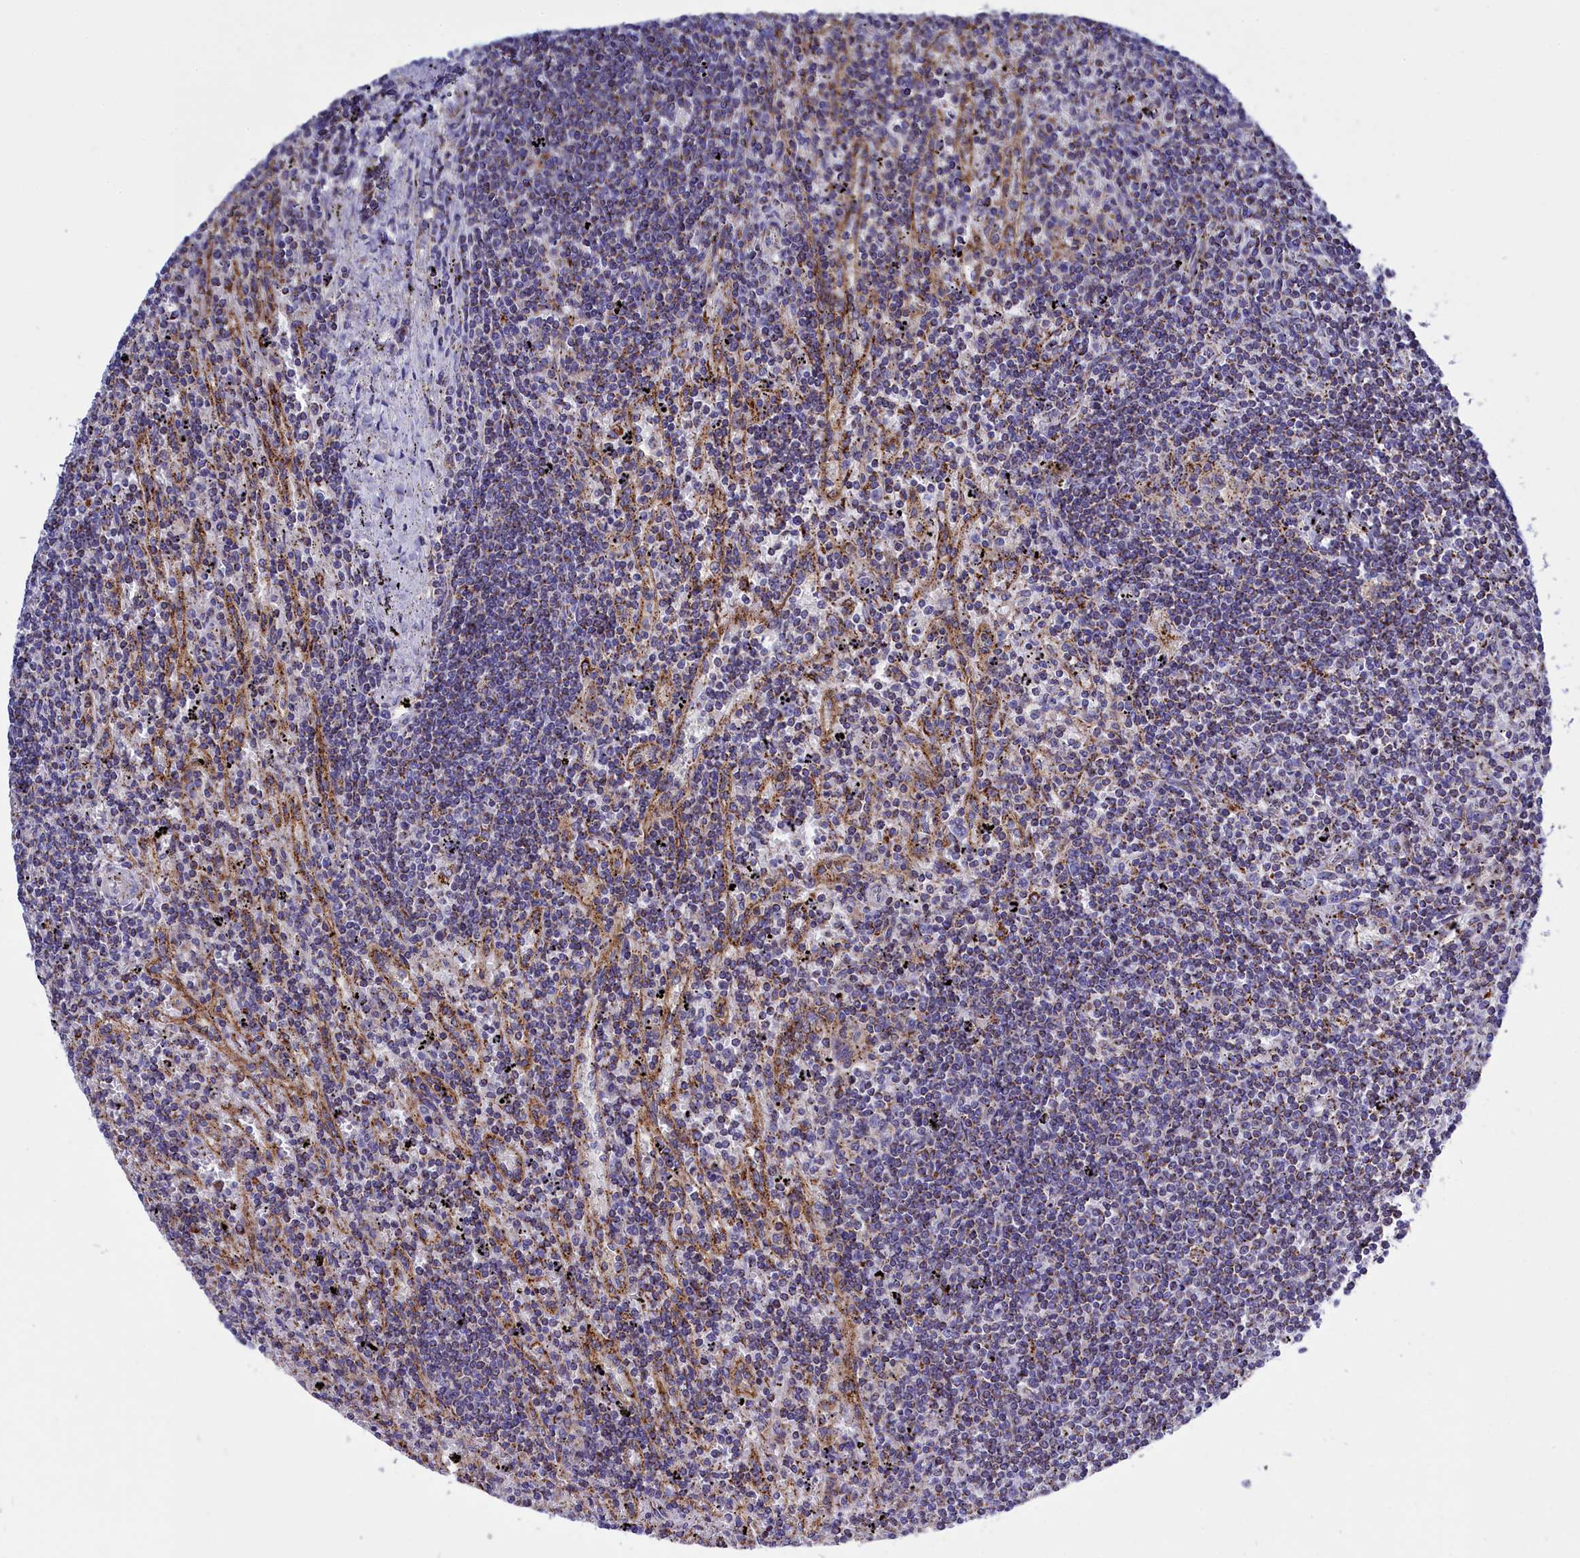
{"staining": {"intensity": "moderate", "quantity": ">75%", "location": "cytoplasmic/membranous"}, "tissue": "lymphoma", "cell_type": "Tumor cells", "image_type": "cancer", "snomed": [{"axis": "morphology", "description": "Malignant lymphoma, non-Hodgkin's type, Low grade"}, {"axis": "topography", "description": "Spleen"}], "caption": "Immunohistochemistry staining of low-grade malignant lymphoma, non-Hodgkin's type, which reveals medium levels of moderate cytoplasmic/membranous staining in approximately >75% of tumor cells indicating moderate cytoplasmic/membranous protein expression. The staining was performed using DAB (brown) for protein detection and nuclei were counterstained in hematoxylin (blue).", "gene": "CCRL2", "patient": {"sex": "male", "age": 76}}